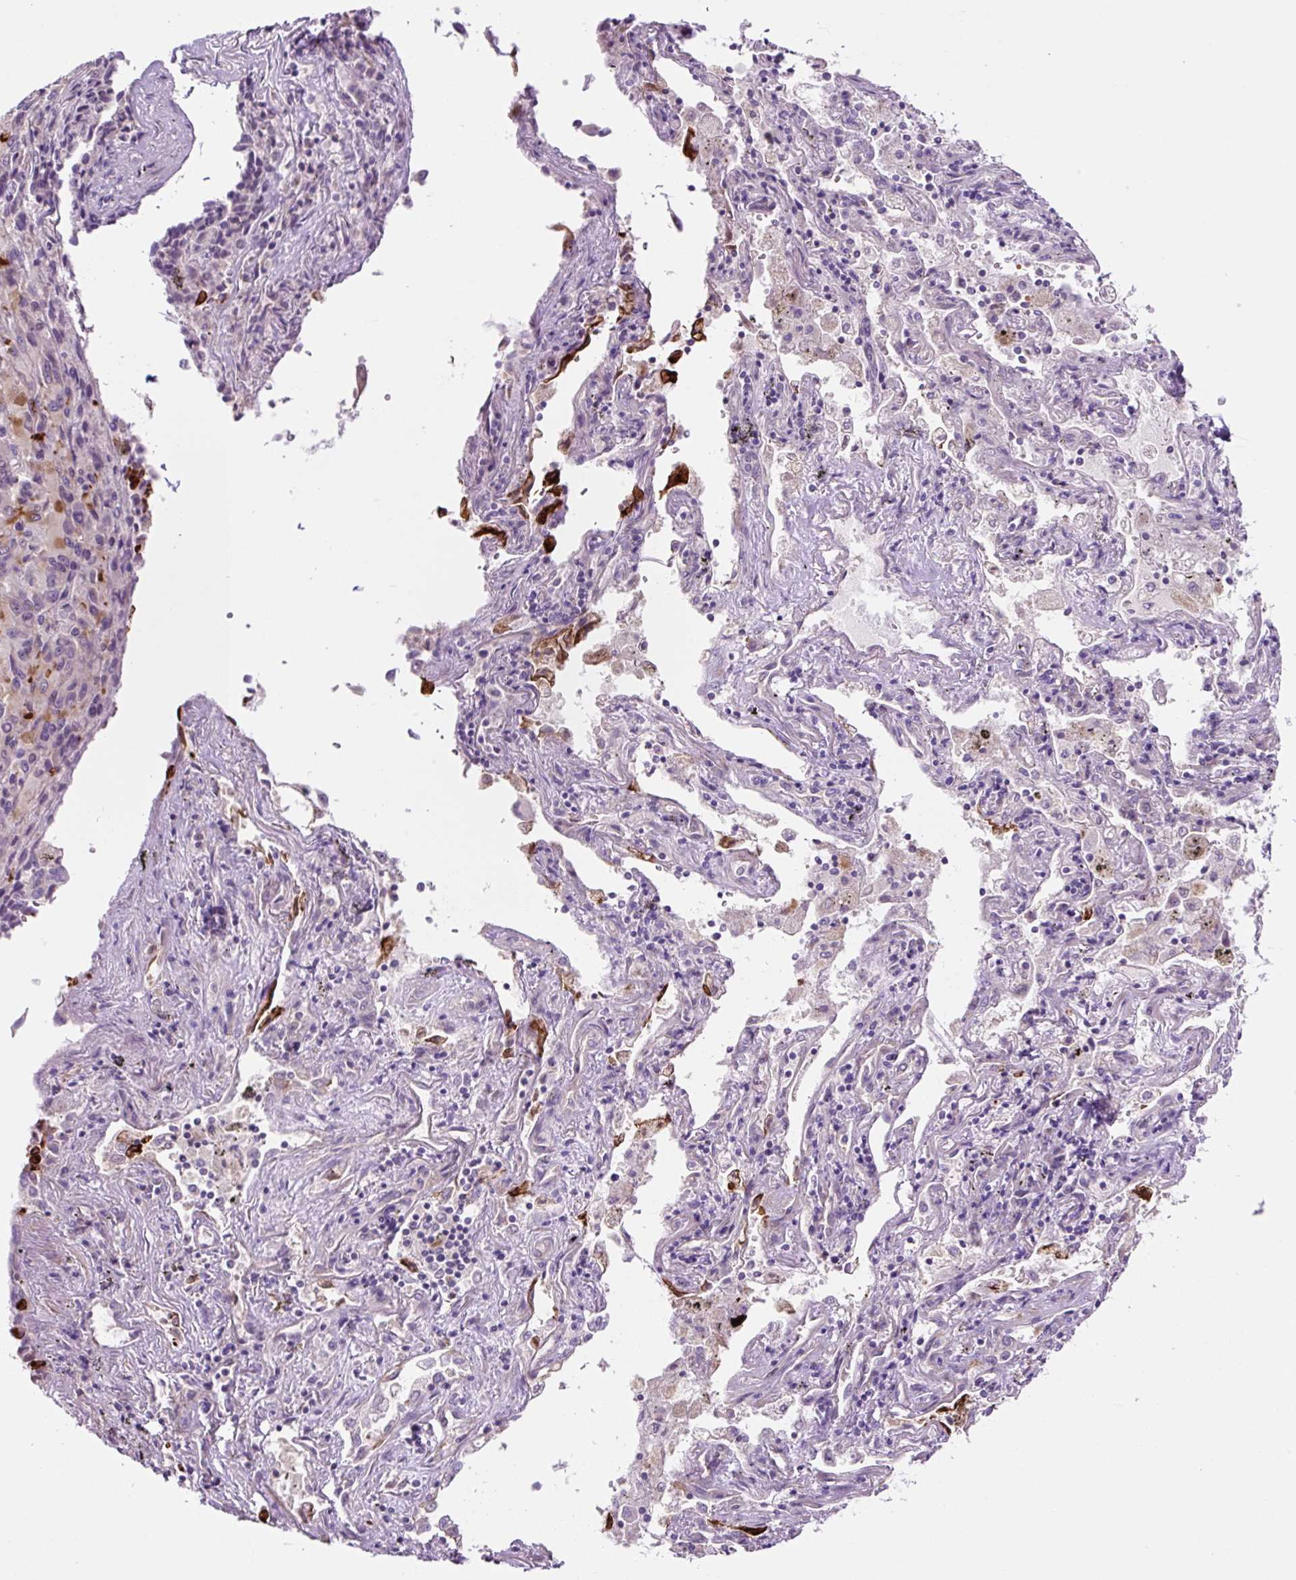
{"staining": {"intensity": "weak", "quantity": "<25%", "location": "cytoplasmic/membranous"}, "tissue": "melanoma", "cell_type": "Tumor cells", "image_type": "cancer", "snomed": [{"axis": "morphology", "description": "Malignant melanoma, Metastatic site"}, {"axis": "topography", "description": "Lung"}], "caption": "DAB immunohistochemical staining of melanoma shows no significant positivity in tumor cells. (Brightfield microscopy of DAB immunohistochemistry at high magnification).", "gene": "OGDHL", "patient": {"sex": "male", "age": 64}}